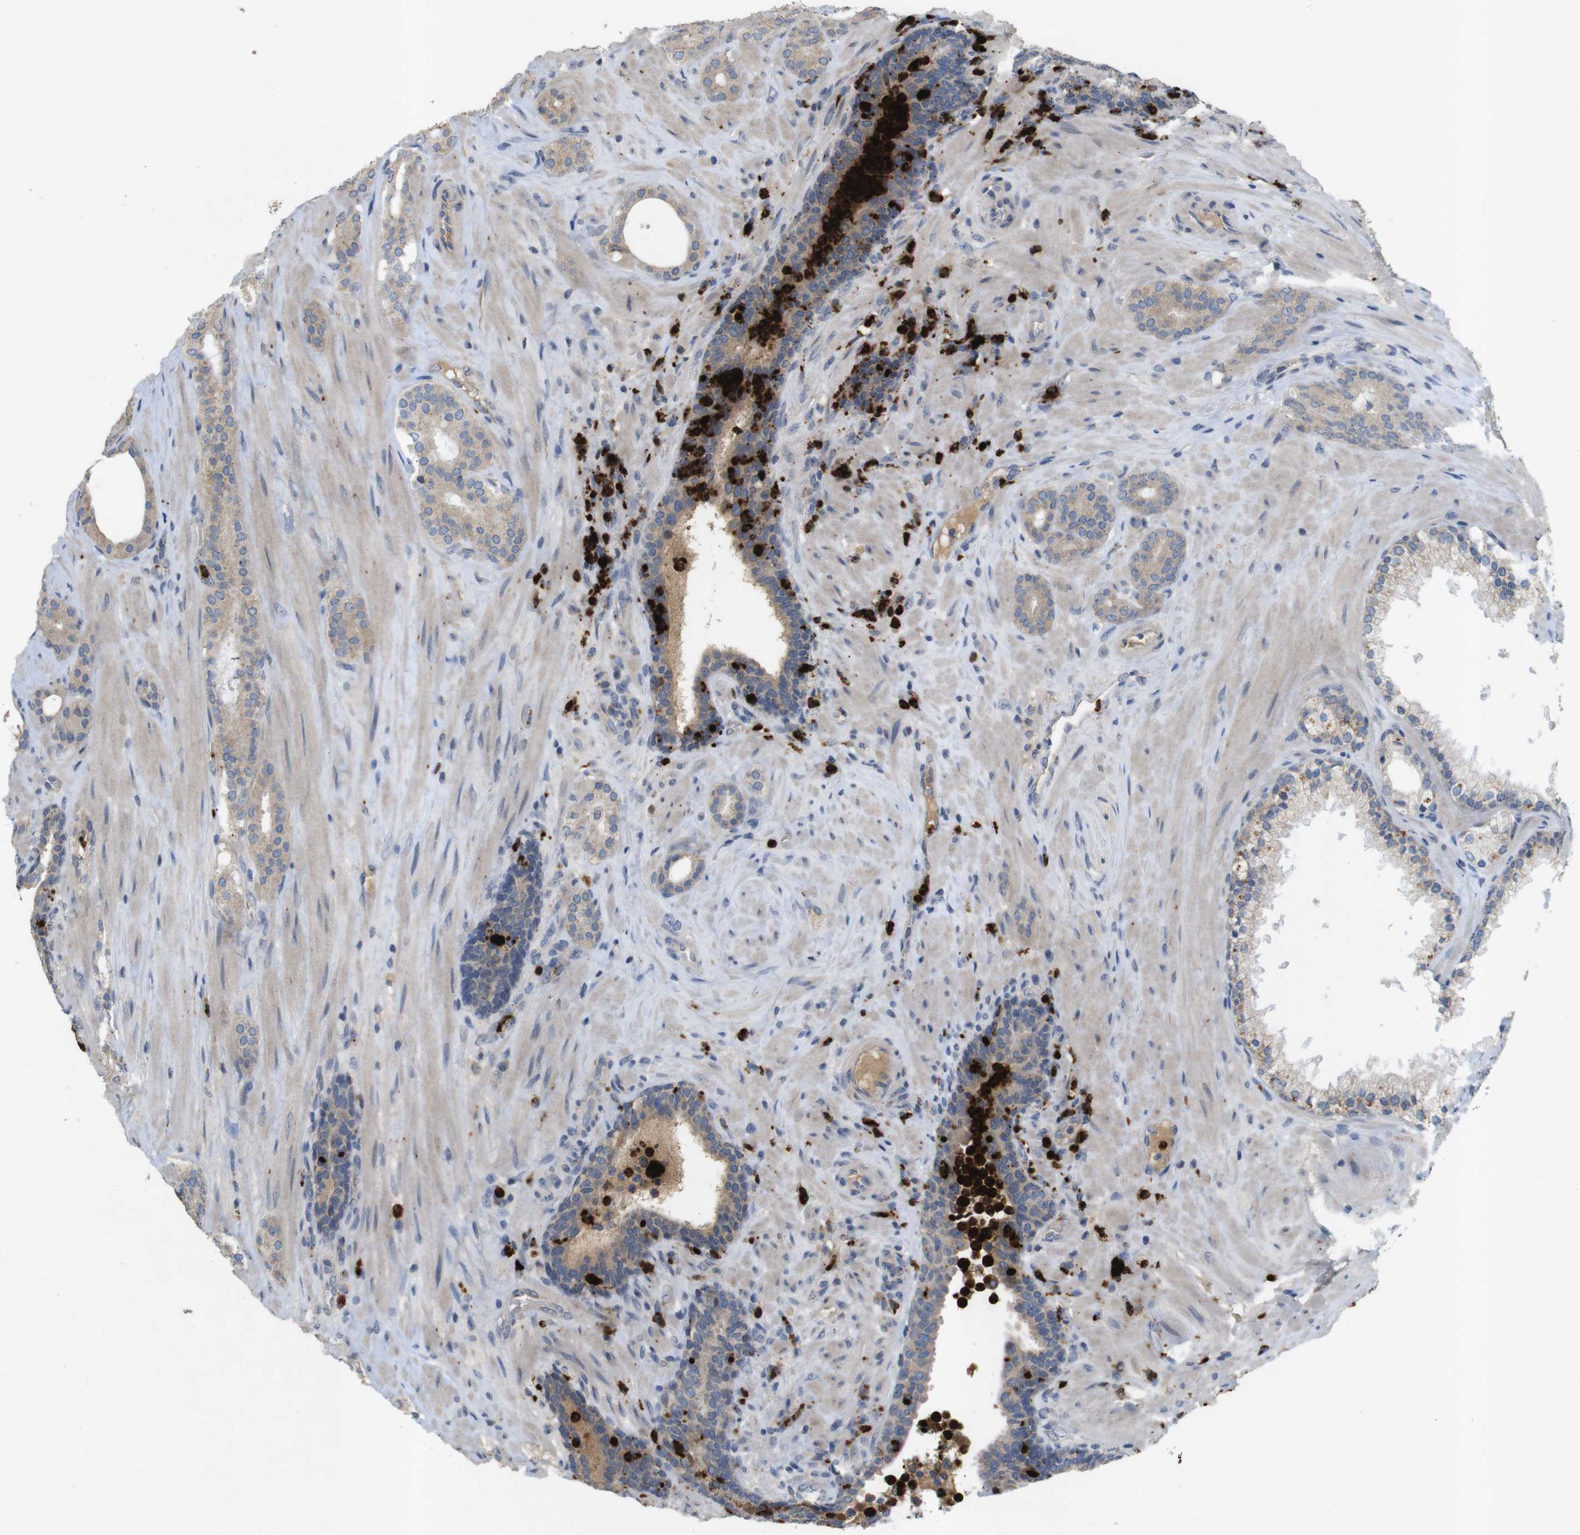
{"staining": {"intensity": "weak", "quantity": ">75%", "location": "cytoplasmic/membranous"}, "tissue": "prostate cancer", "cell_type": "Tumor cells", "image_type": "cancer", "snomed": [{"axis": "morphology", "description": "Adenocarcinoma, Low grade"}, {"axis": "topography", "description": "Prostate"}], "caption": "Low-grade adenocarcinoma (prostate) stained with IHC shows weak cytoplasmic/membranous staining in about >75% of tumor cells. (IHC, brightfield microscopy, high magnification).", "gene": "TSPAN14", "patient": {"sex": "male", "age": 63}}